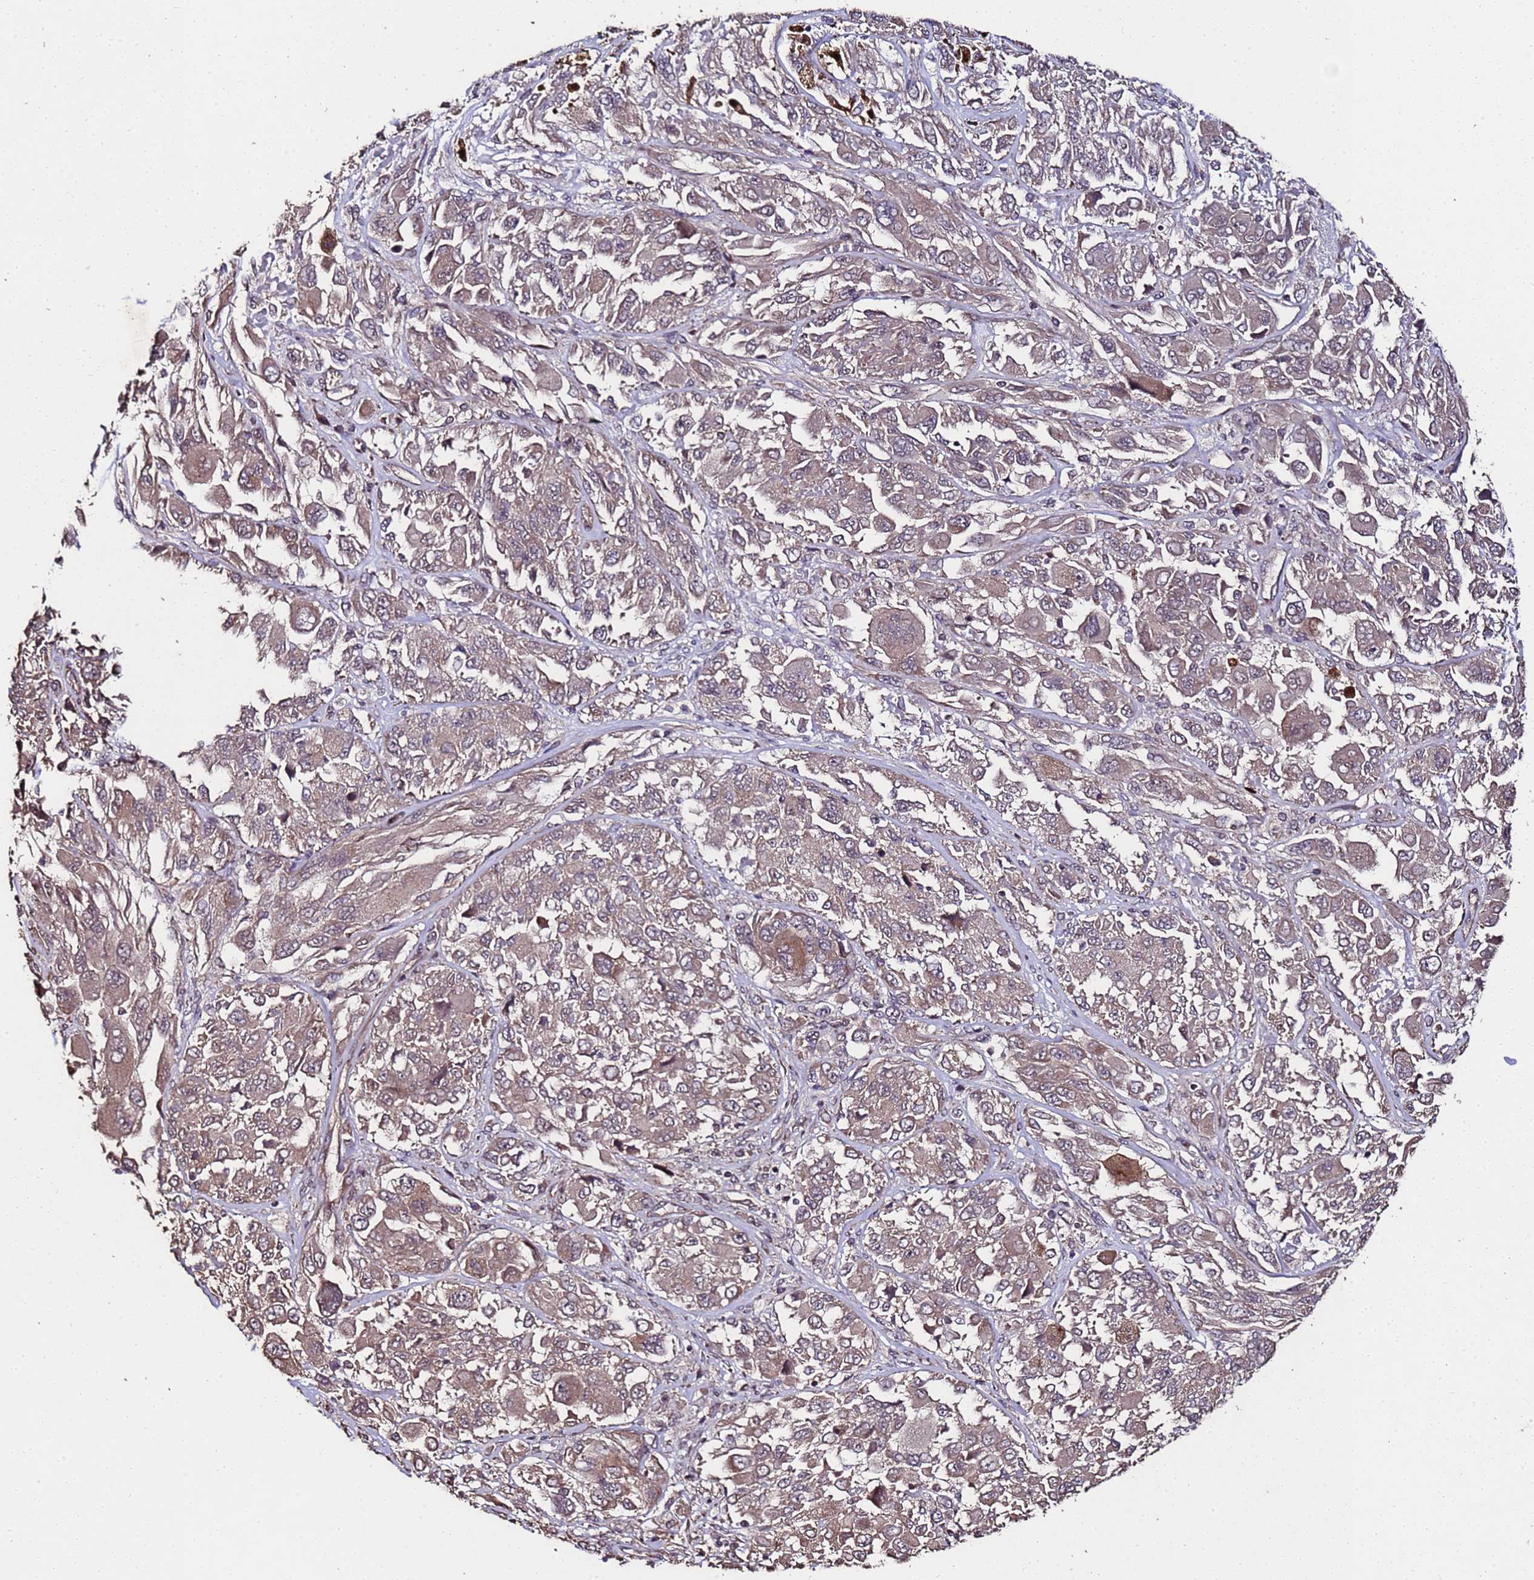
{"staining": {"intensity": "moderate", "quantity": ">75%", "location": "cytoplasmic/membranous"}, "tissue": "melanoma", "cell_type": "Tumor cells", "image_type": "cancer", "snomed": [{"axis": "morphology", "description": "Malignant melanoma, NOS"}, {"axis": "topography", "description": "Skin"}], "caption": "Melanoma was stained to show a protein in brown. There is medium levels of moderate cytoplasmic/membranous staining in about >75% of tumor cells. The staining was performed using DAB, with brown indicating positive protein expression. Nuclei are stained blue with hematoxylin.", "gene": "PRODH", "patient": {"sex": "female", "age": 91}}